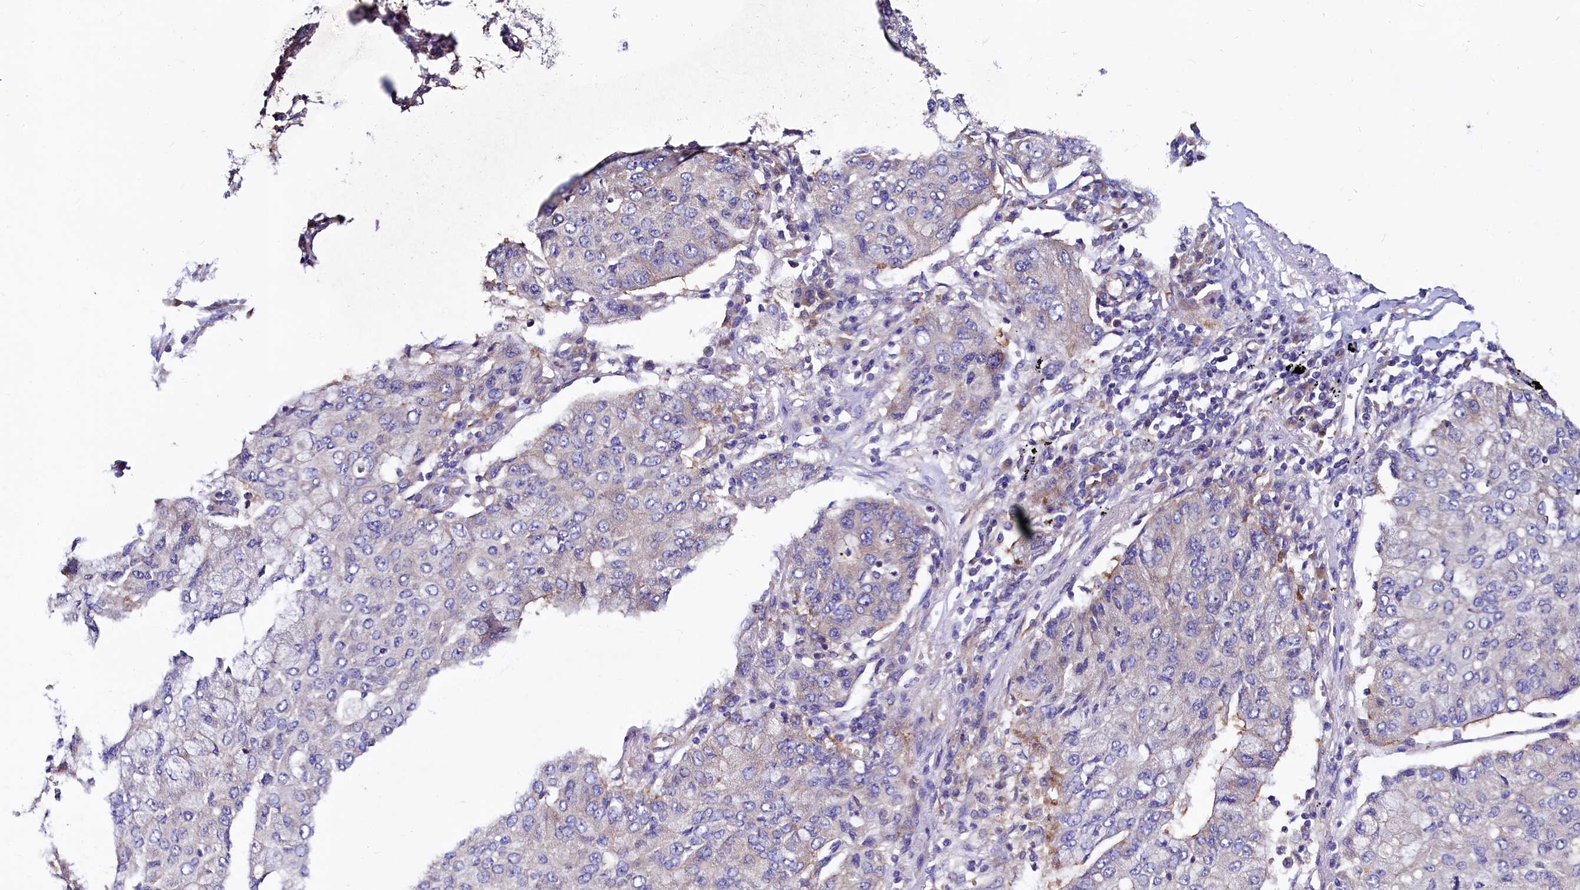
{"staining": {"intensity": "negative", "quantity": "none", "location": "none"}, "tissue": "lung cancer", "cell_type": "Tumor cells", "image_type": "cancer", "snomed": [{"axis": "morphology", "description": "Squamous cell carcinoma, NOS"}, {"axis": "topography", "description": "Lung"}], "caption": "Immunohistochemistry histopathology image of neoplastic tissue: human lung squamous cell carcinoma stained with DAB reveals no significant protein positivity in tumor cells. (Brightfield microscopy of DAB (3,3'-diaminobenzidine) IHC at high magnification).", "gene": "QARS1", "patient": {"sex": "male", "age": 74}}